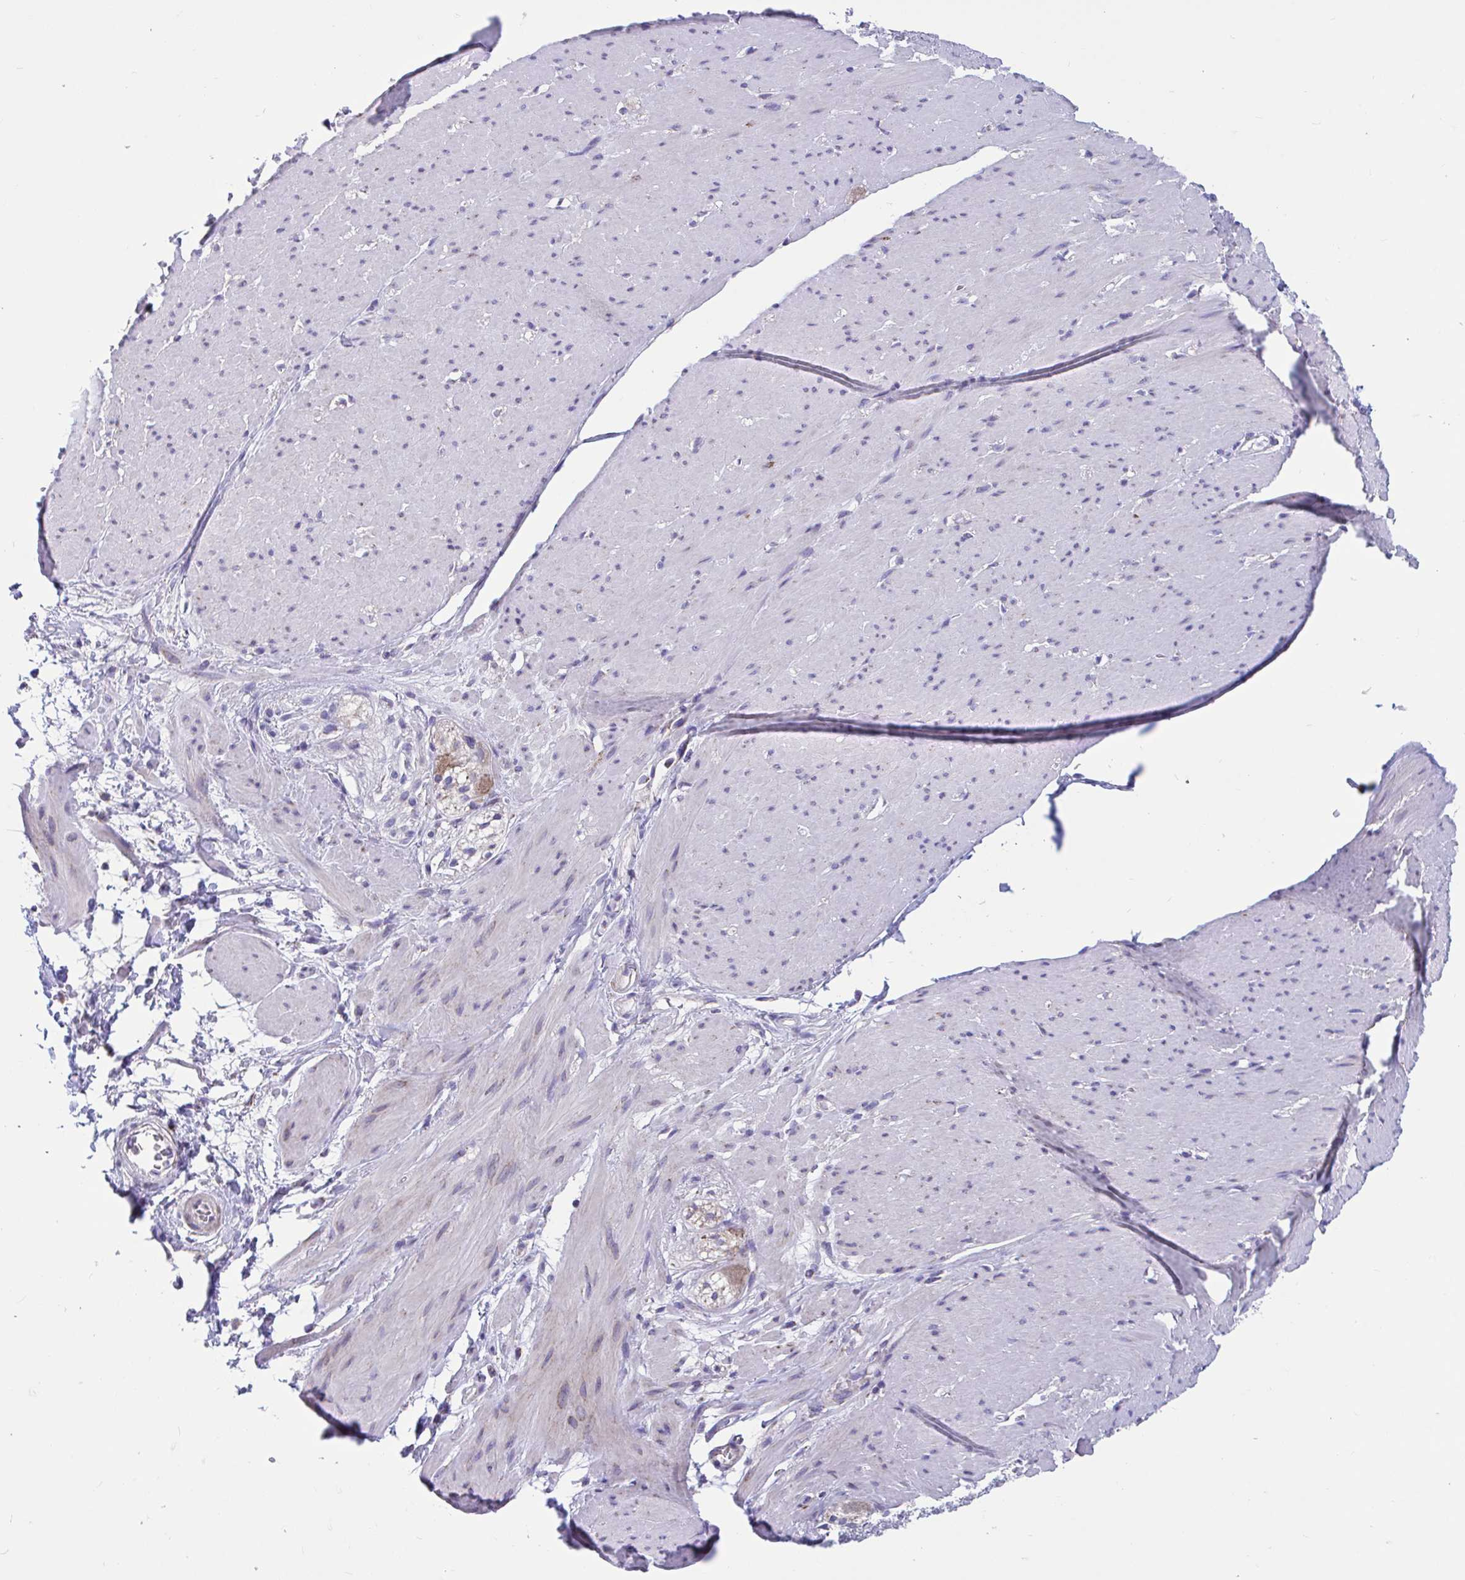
{"staining": {"intensity": "negative", "quantity": "none", "location": "none"}, "tissue": "smooth muscle", "cell_type": "Smooth muscle cells", "image_type": "normal", "snomed": [{"axis": "morphology", "description": "Normal tissue, NOS"}, {"axis": "topography", "description": "Smooth muscle"}, {"axis": "topography", "description": "Rectum"}], "caption": "Immunohistochemistry (IHC) of benign human smooth muscle shows no positivity in smooth muscle cells. (Immunohistochemistry (IHC), brightfield microscopy, high magnification).", "gene": "OR13A1", "patient": {"sex": "male", "age": 53}}